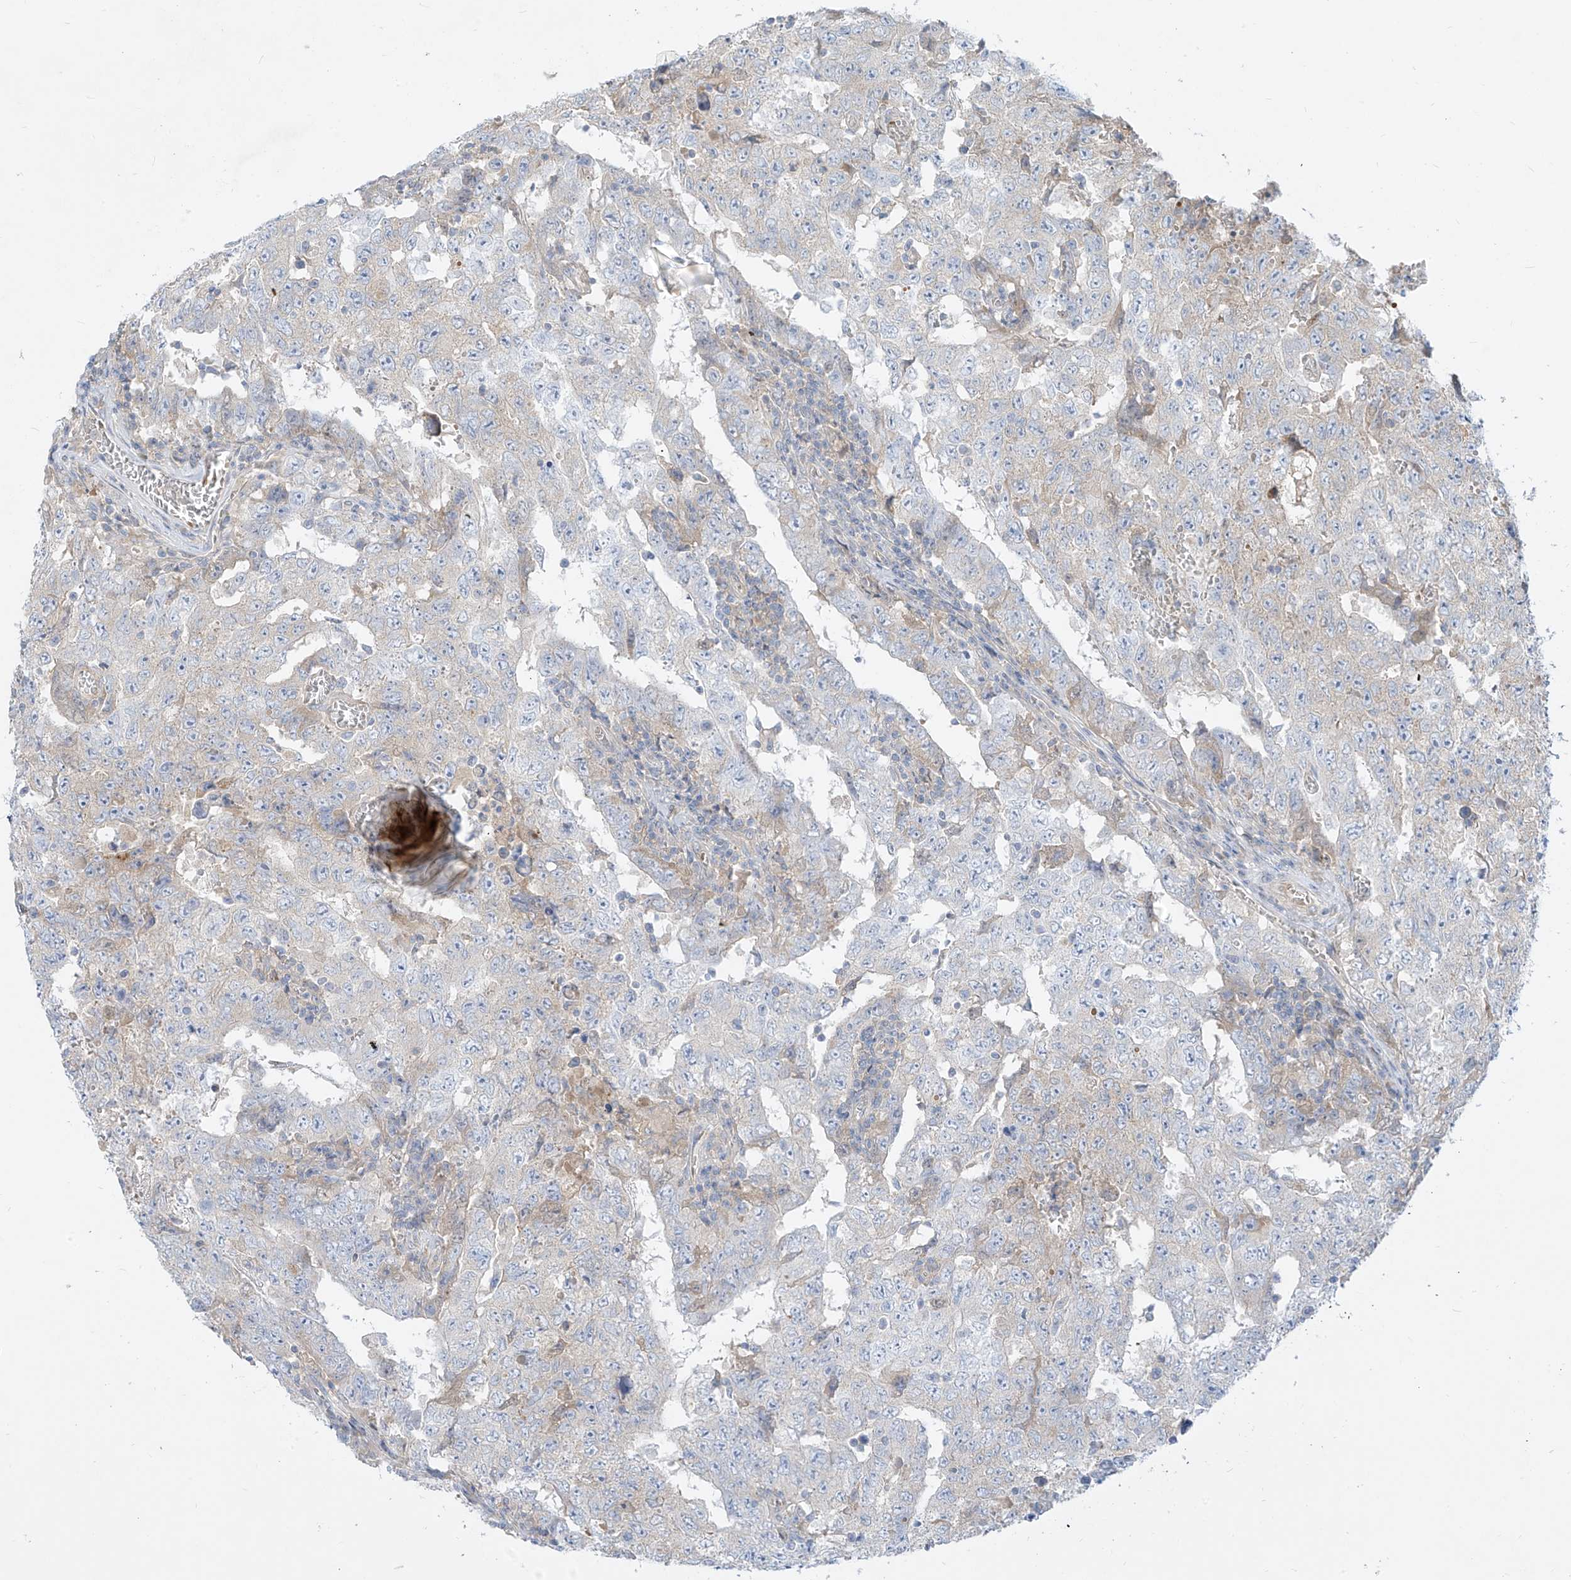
{"staining": {"intensity": "negative", "quantity": "none", "location": "none"}, "tissue": "testis cancer", "cell_type": "Tumor cells", "image_type": "cancer", "snomed": [{"axis": "morphology", "description": "Carcinoma, Embryonal, NOS"}, {"axis": "topography", "description": "Testis"}], "caption": "This is an IHC photomicrograph of testis cancer (embryonal carcinoma). There is no staining in tumor cells.", "gene": "DGKQ", "patient": {"sex": "male", "age": 26}}